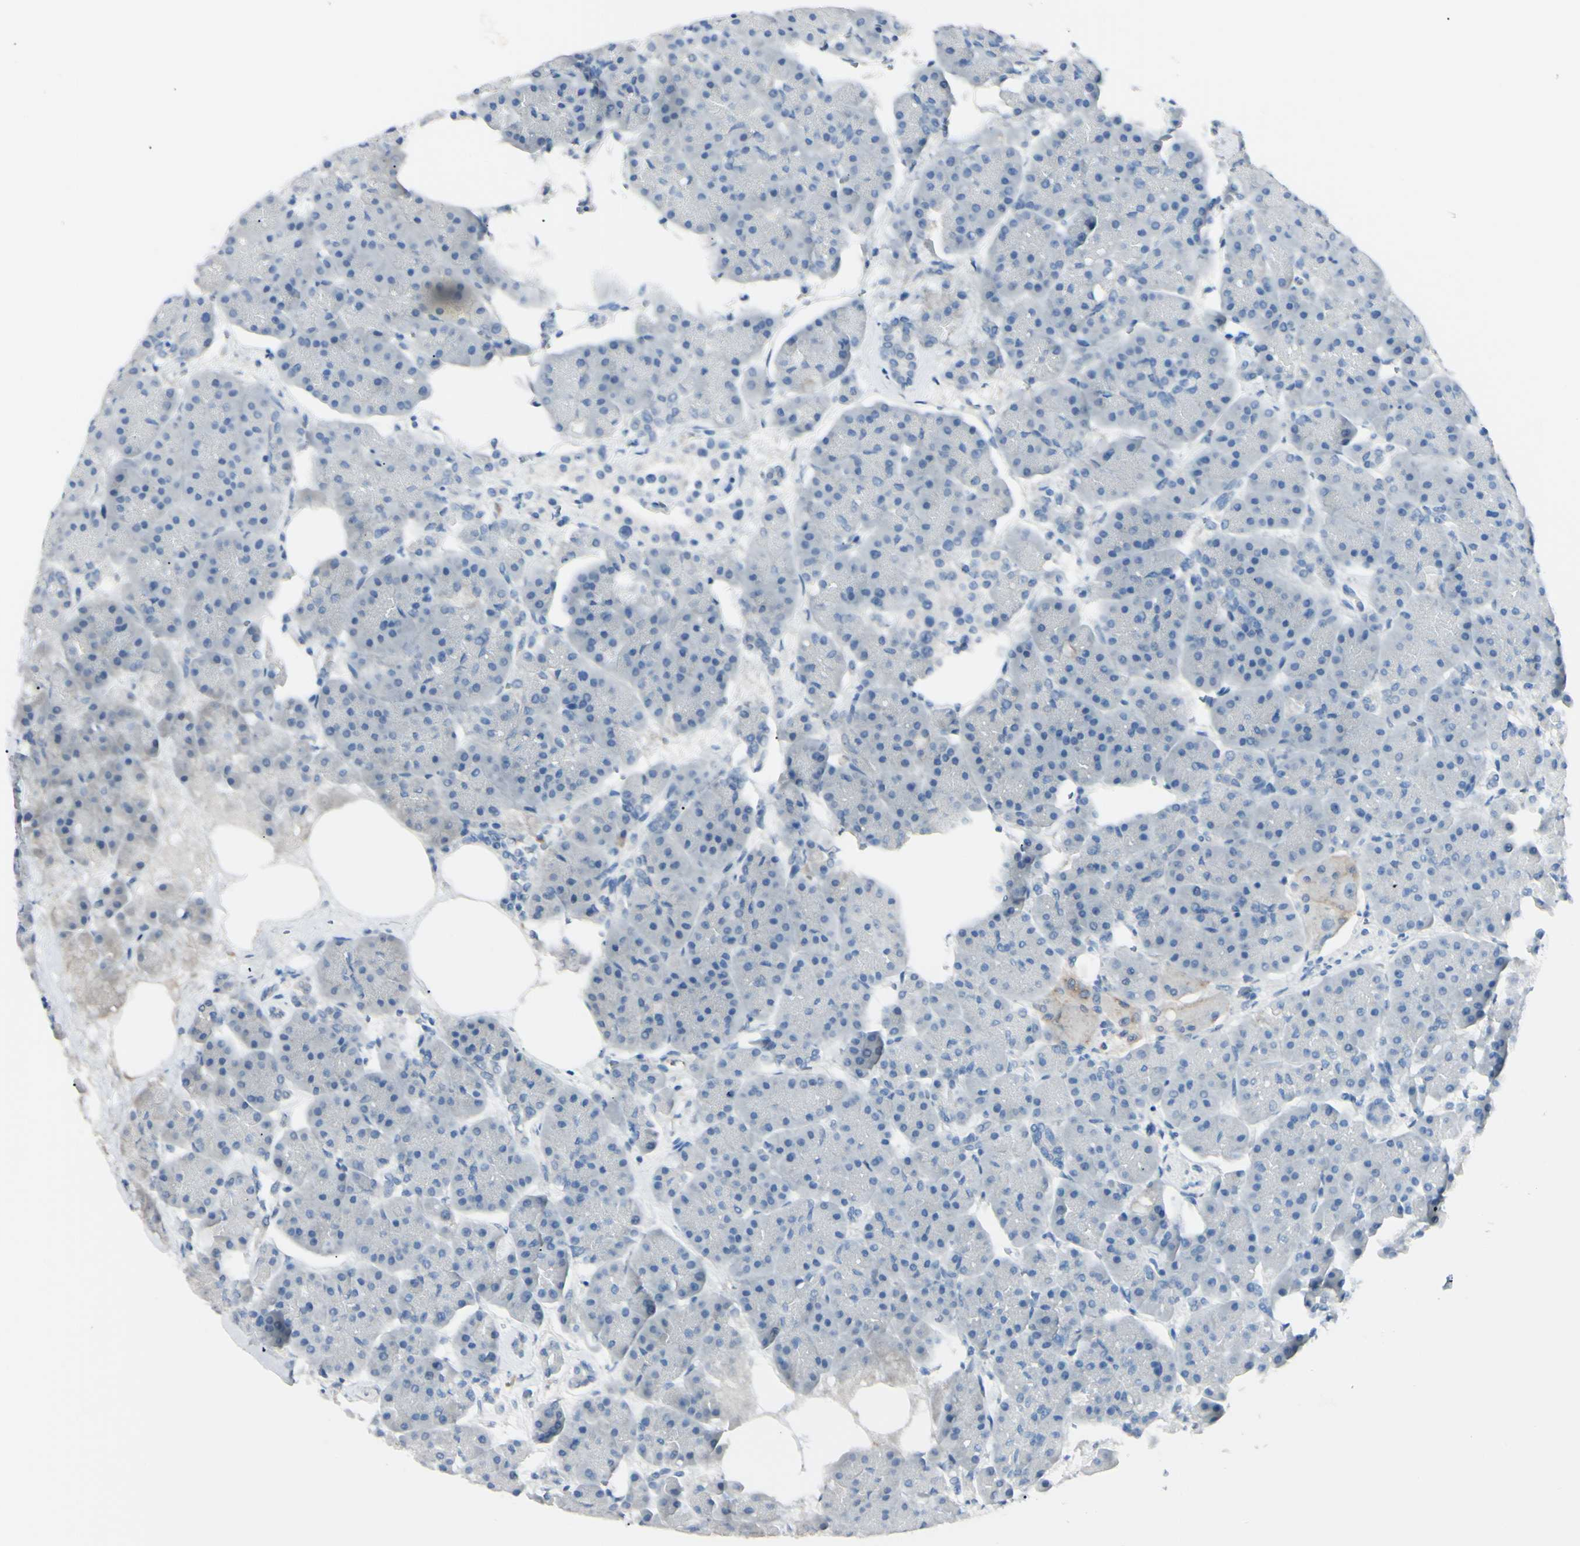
{"staining": {"intensity": "negative", "quantity": "none", "location": "none"}, "tissue": "pancreas", "cell_type": "Exocrine glandular cells", "image_type": "normal", "snomed": [{"axis": "morphology", "description": "Normal tissue, NOS"}, {"axis": "topography", "description": "Pancreas"}], "caption": "Photomicrograph shows no protein expression in exocrine glandular cells of normal pancreas. (Stains: DAB immunohistochemistry with hematoxylin counter stain, Microscopy: brightfield microscopy at high magnification).", "gene": "FOLH1", "patient": {"sex": "female", "age": 70}}